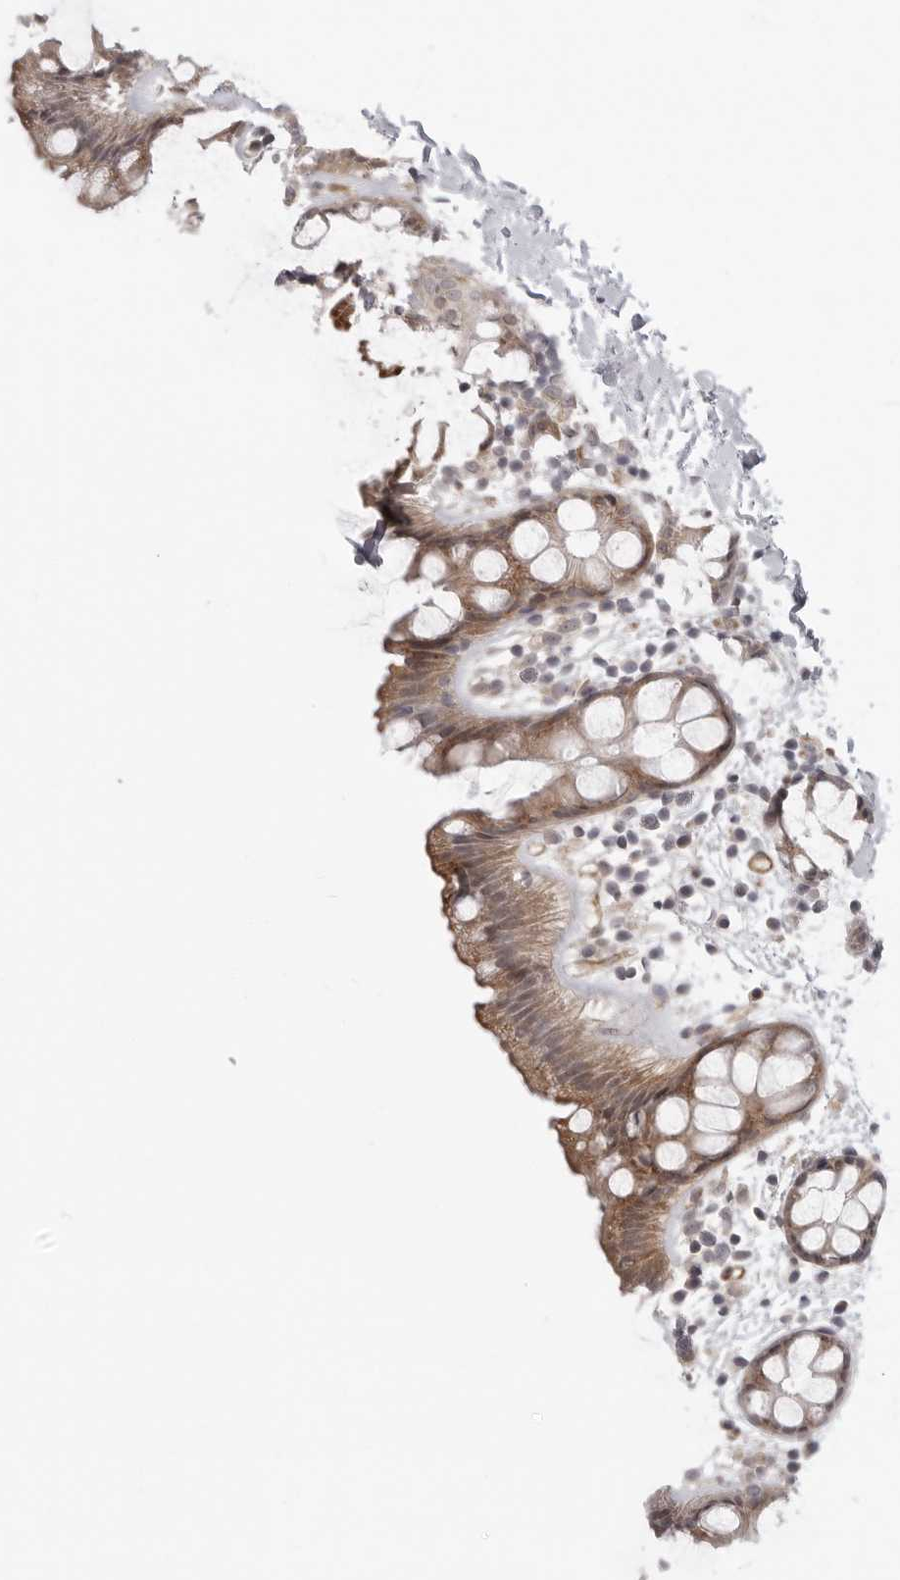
{"staining": {"intensity": "moderate", "quantity": ">75%", "location": "cytoplasmic/membranous"}, "tissue": "rectum", "cell_type": "Glandular cells", "image_type": "normal", "snomed": [{"axis": "morphology", "description": "Normal tissue, NOS"}, {"axis": "topography", "description": "Rectum"}], "caption": "Glandular cells exhibit moderate cytoplasmic/membranous positivity in about >75% of cells in unremarkable rectum. Immunohistochemistry (ihc) stains the protein in brown and the nuclei are stained blue.", "gene": "TUT4", "patient": {"sex": "female", "age": 65}}